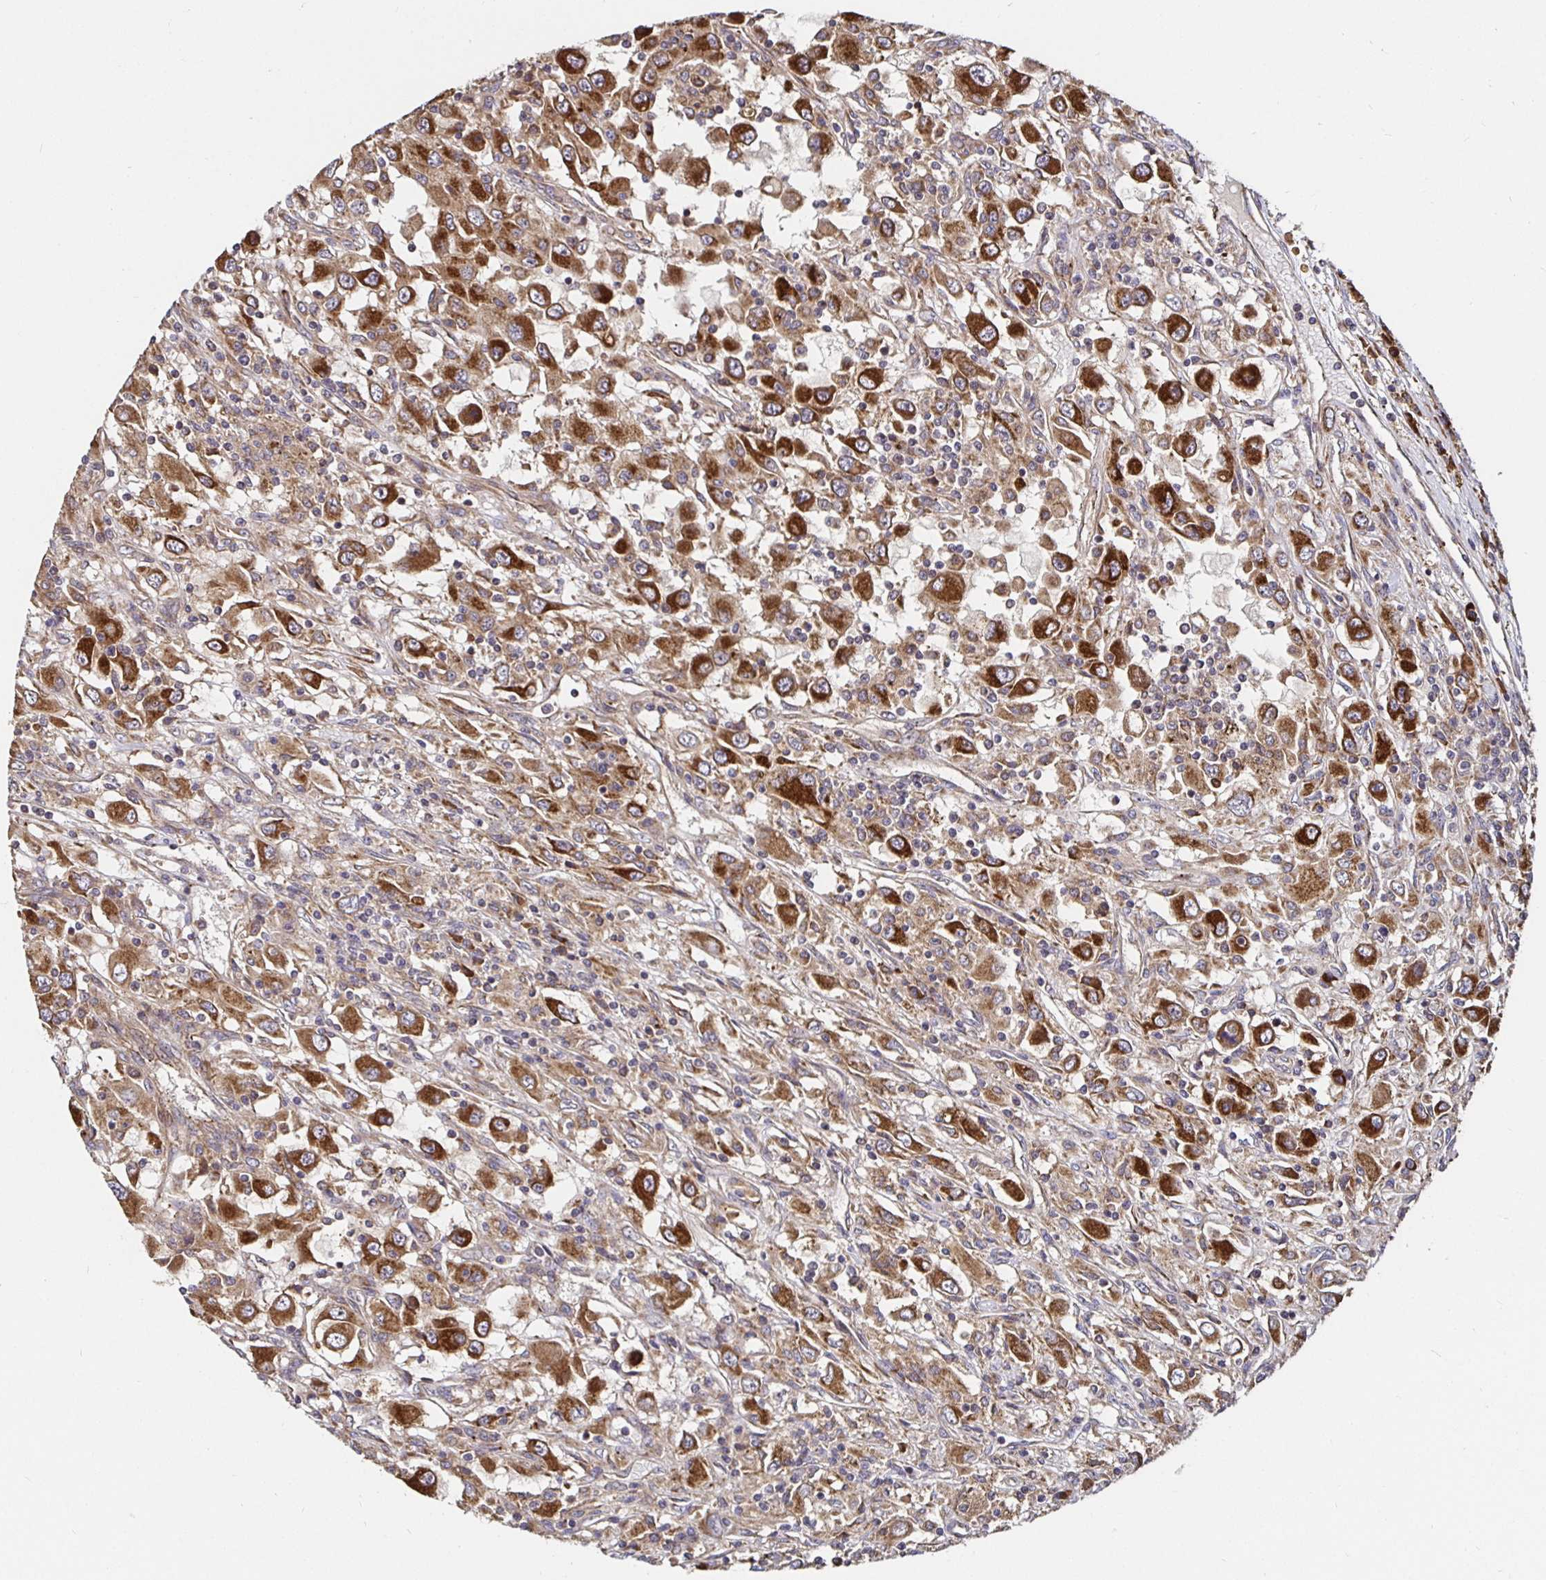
{"staining": {"intensity": "strong", "quantity": ">75%", "location": "cytoplasmic/membranous"}, "tissue": "renal cancer", "cell_type": "Tumor cells", "image_type": "cancer", "snomed": [{"axis": "morphology", "description": "Adenocarcinoma, NOS"}, {"axis": "topography", "description": "Kidney"}], "caption": "Adenocarcinoma (renal) tissue reveals strong cytoplasmic/membranous positivity in about >75% of tumor cells The protein of interest is stained brown, and the nuclei are stained in blue (DAB (3,3'-diaminobenzidine) IHC with brightfield microscopy, high magnification).", "gene": "MLST8", "patient": {"sex": "female", "age": 67}}